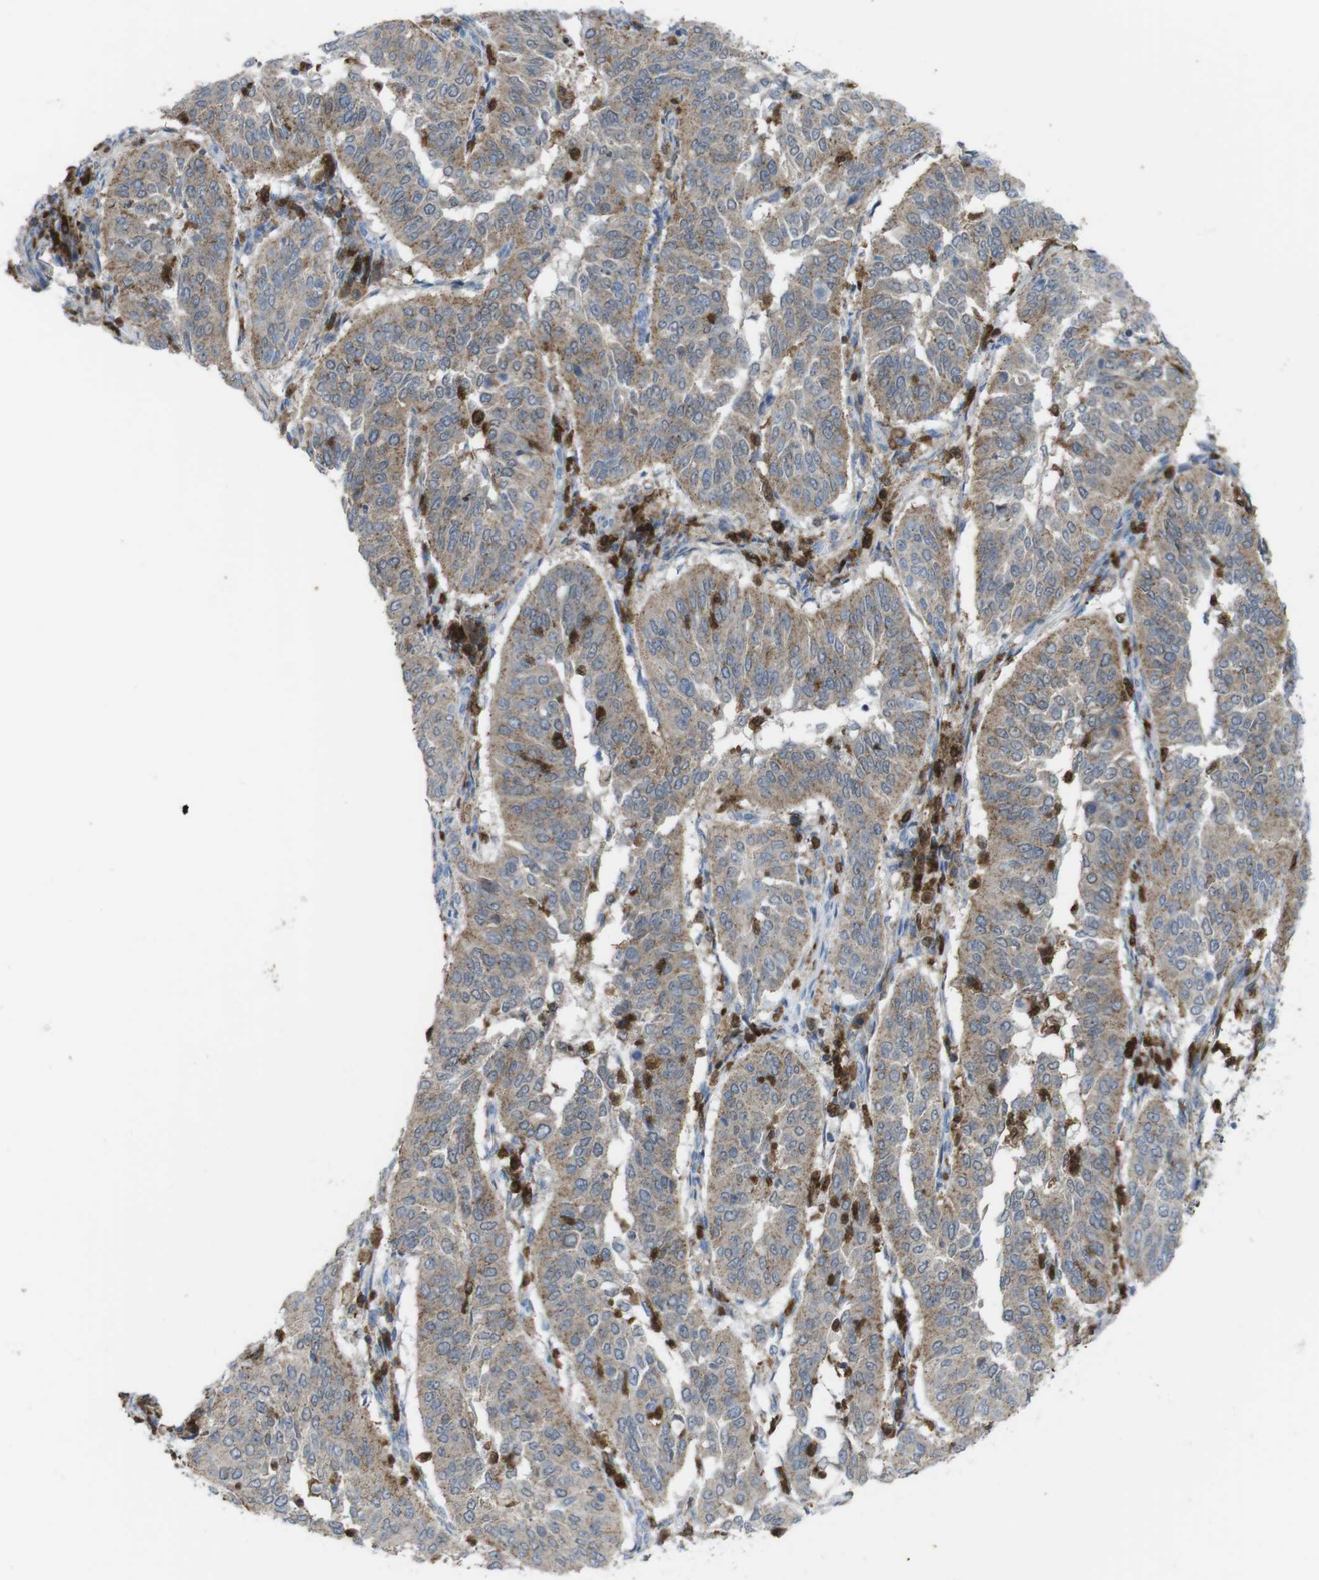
{"staining": {"intensity": "moderate", "quantity": ">75%", "location": "cytoplasmic/membranous"}, "tissue": "cervical cancer", "cell_type": "Tumor cells", "image_type": "cancer", "snomed": [{"axis": "morphology", "description": "Normal tissue, NOS"}, {"axis": "morphology", "description": "Squamous cell carcinoma, NOS"}, {"axis": "topography", "description": "Cervix"}], "caption": "Immunohistochemical staining of human cervical cancer exhibits medium levels of moderate cytoplasmic/membranous staining in approximately >75% of tumor cells. Nuclei are stained in blue.", "gene": "PRKCD", "patient": {"sex": "female", "age": 39}}